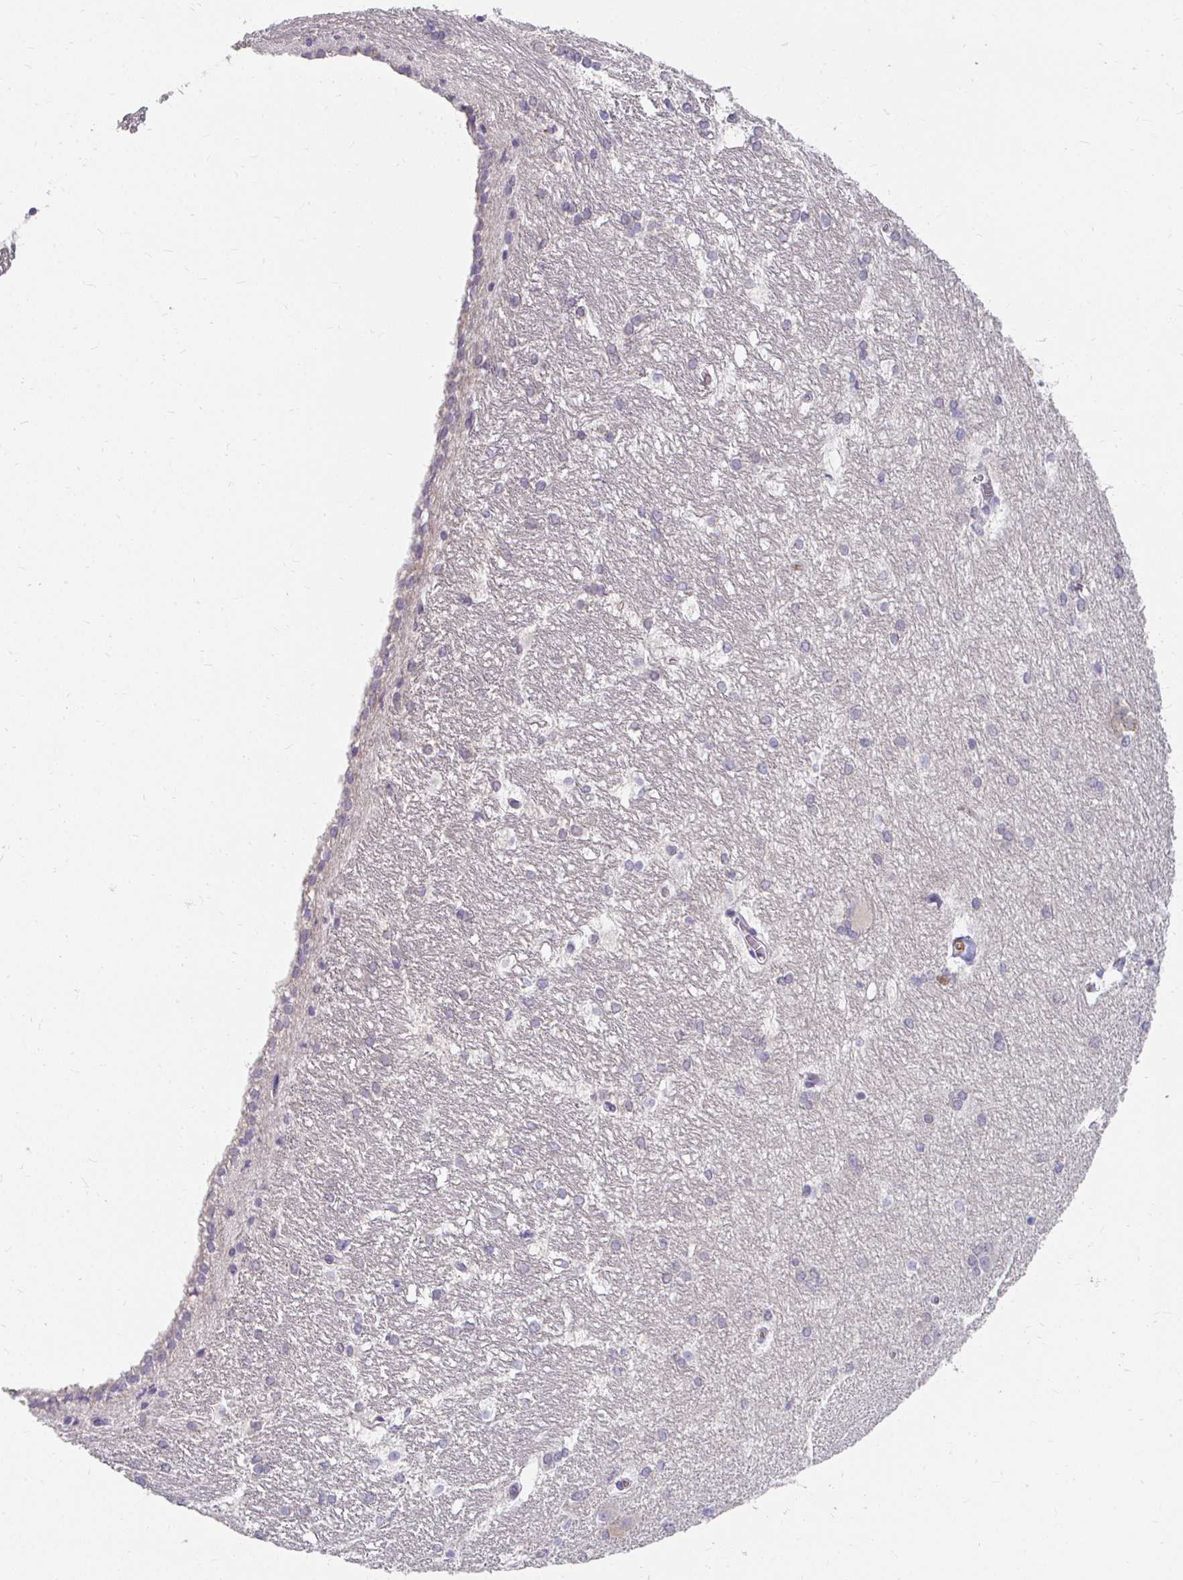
{"staining": {"intensity": "negative", "quantity": "none", "location": "none"}, "tissue": "hippocampus", "cell_type": "Glial cells", "image_type": "normal", "snomed": [{"axis": "morphology", "description": "Normal tissue, NOS"}, {"axis": "topography", "description": "Cerebral cortex"}, {"axis": "topography", "description": "Hippocampus"}], "caption": "Glial cells show no significant protein expression in normal hippocampus. (Brightfield microscopy of DAB (3,3'-diaminobenzidine) immunohistochemistry at high magnification).", "gene": "LOXL4", "patient": {"sex": "female", "age": 19}}